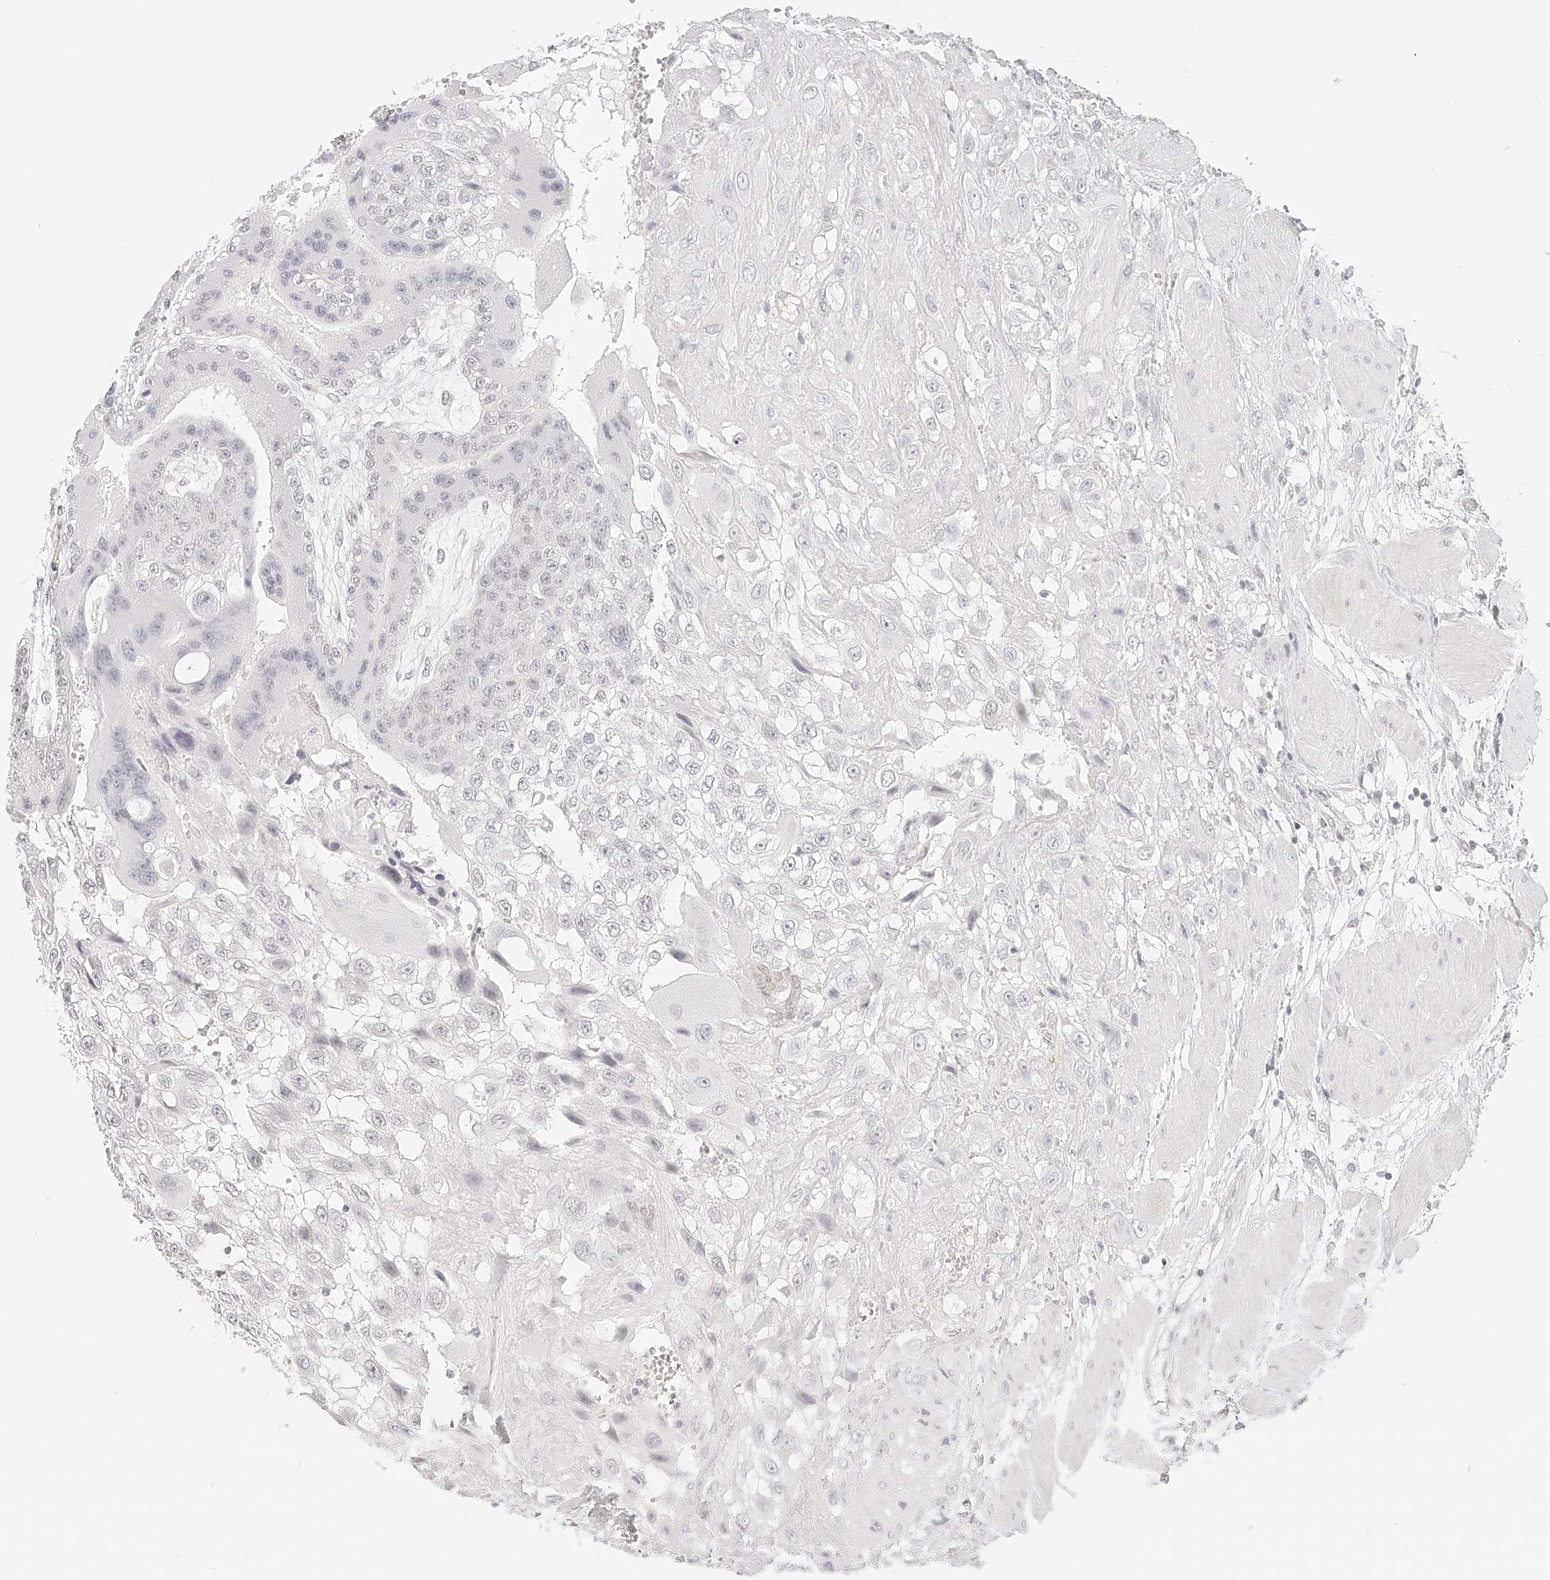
{"staining": {"intensity": "negative", "quantity": "none", "location": "none"}, "tissue": "fallopian tube", "cell_type": "Glandular cells", "image_type": "normal", "snomed": [{"axis": "morphology", "description": "Normal tissue, NOS"}, {"axis": "topography", "description": "Fallopian tube"}, {"axis": "topography", "description": "Placenta"}], "caption": "Fallopian tube stained for a protein using IHC exhibits no expression glandular cells.", "gene": "ZFP69", "patient": {"sex": "female", "age": 32}}